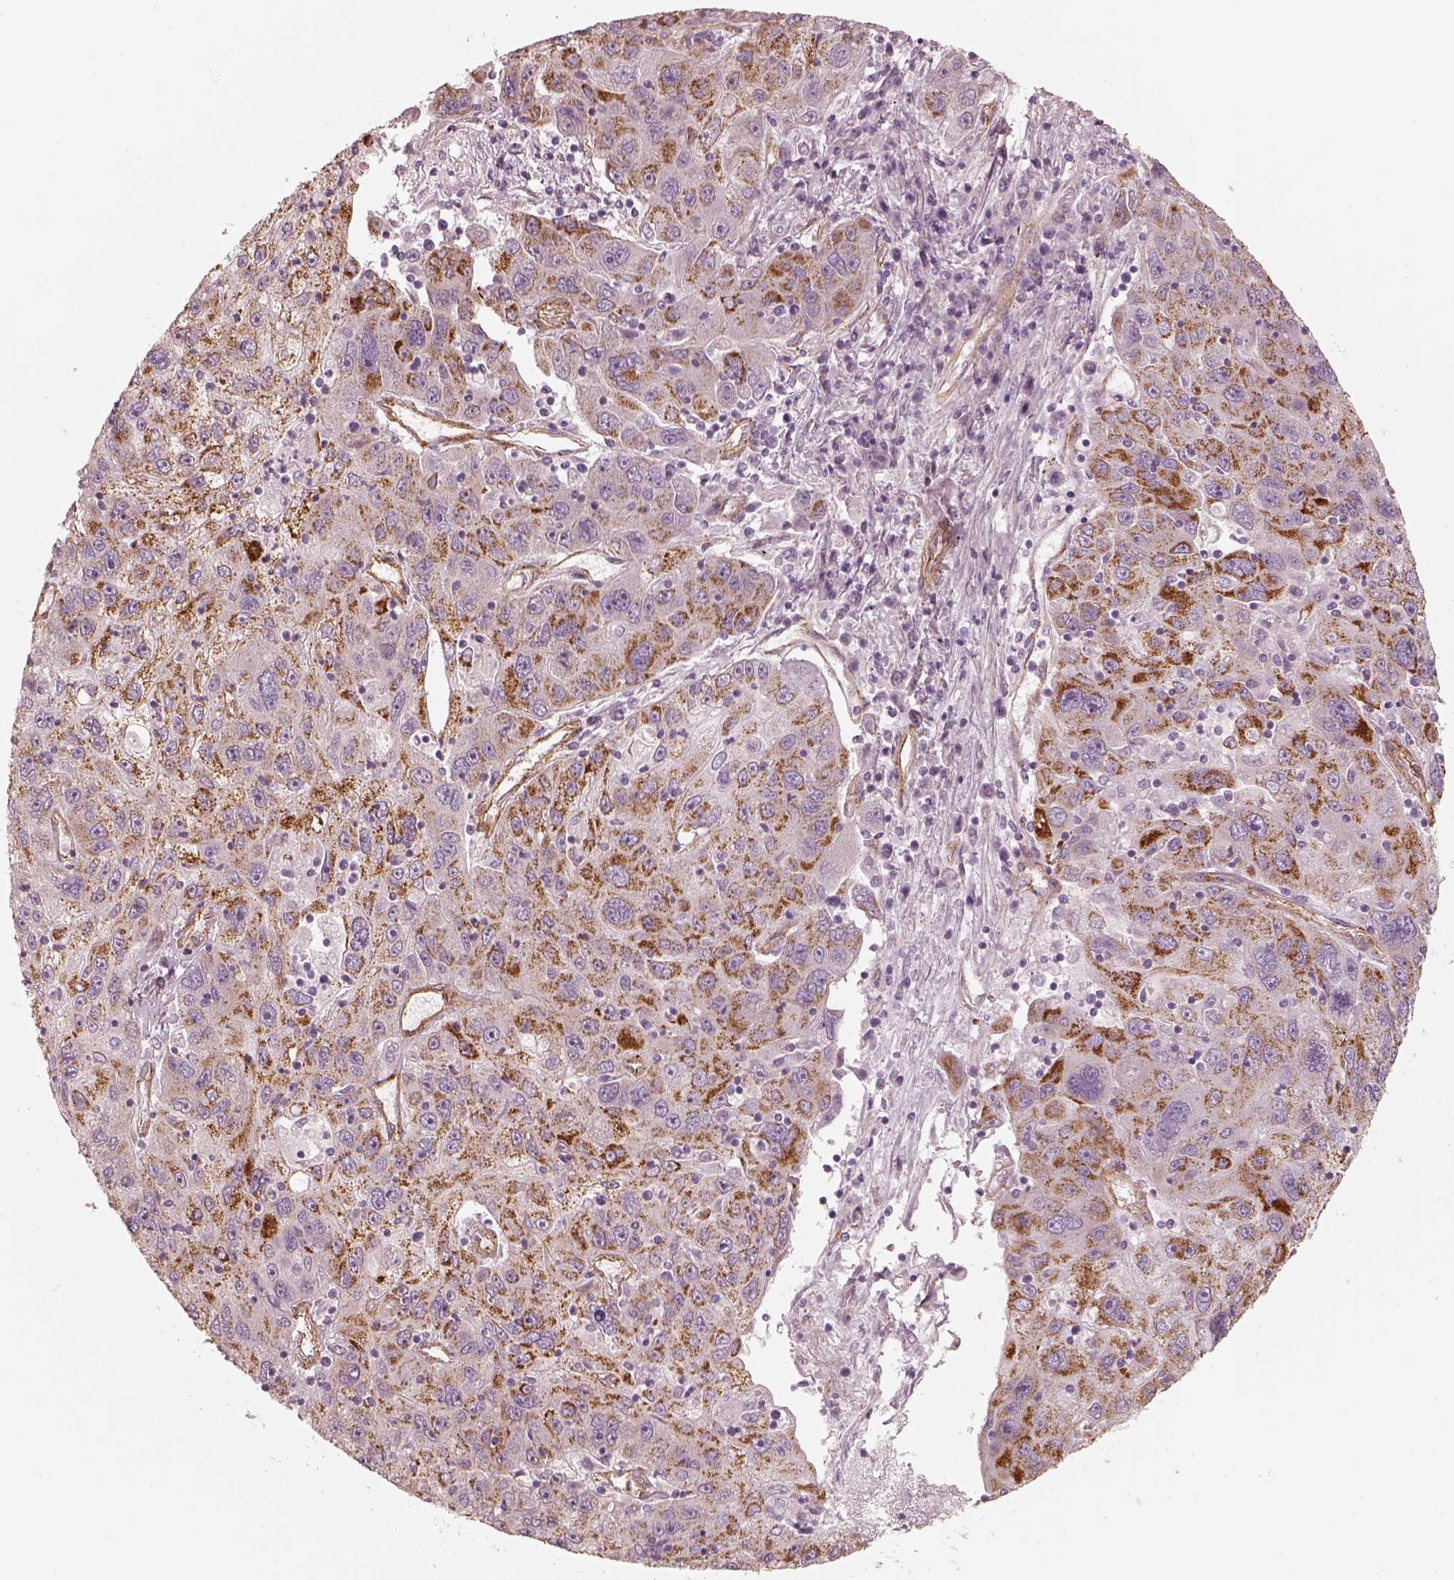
{"staining": {"intensity": "moderate", "quantity": "25%-75%", "location": "cytoplasmic/membranous"}, "tissue": "stomach cancer", "cell_type": "Tumor cells", "image_type": "cancer", "snomed": [{"axis": "morphology", "description": "Adenocarcinoma, NOS"}, {"axis": "topography", "description": "Stomach"}], "caption": "Human adenocarcinoma (stomach) stained with a brown dye demonstrates moderate cytoplasmic/membranous positive expression in approximately 25%-75% of tumor cells.", "gene": "CRYM", "patient": {"sex": "male", "age": 56}}